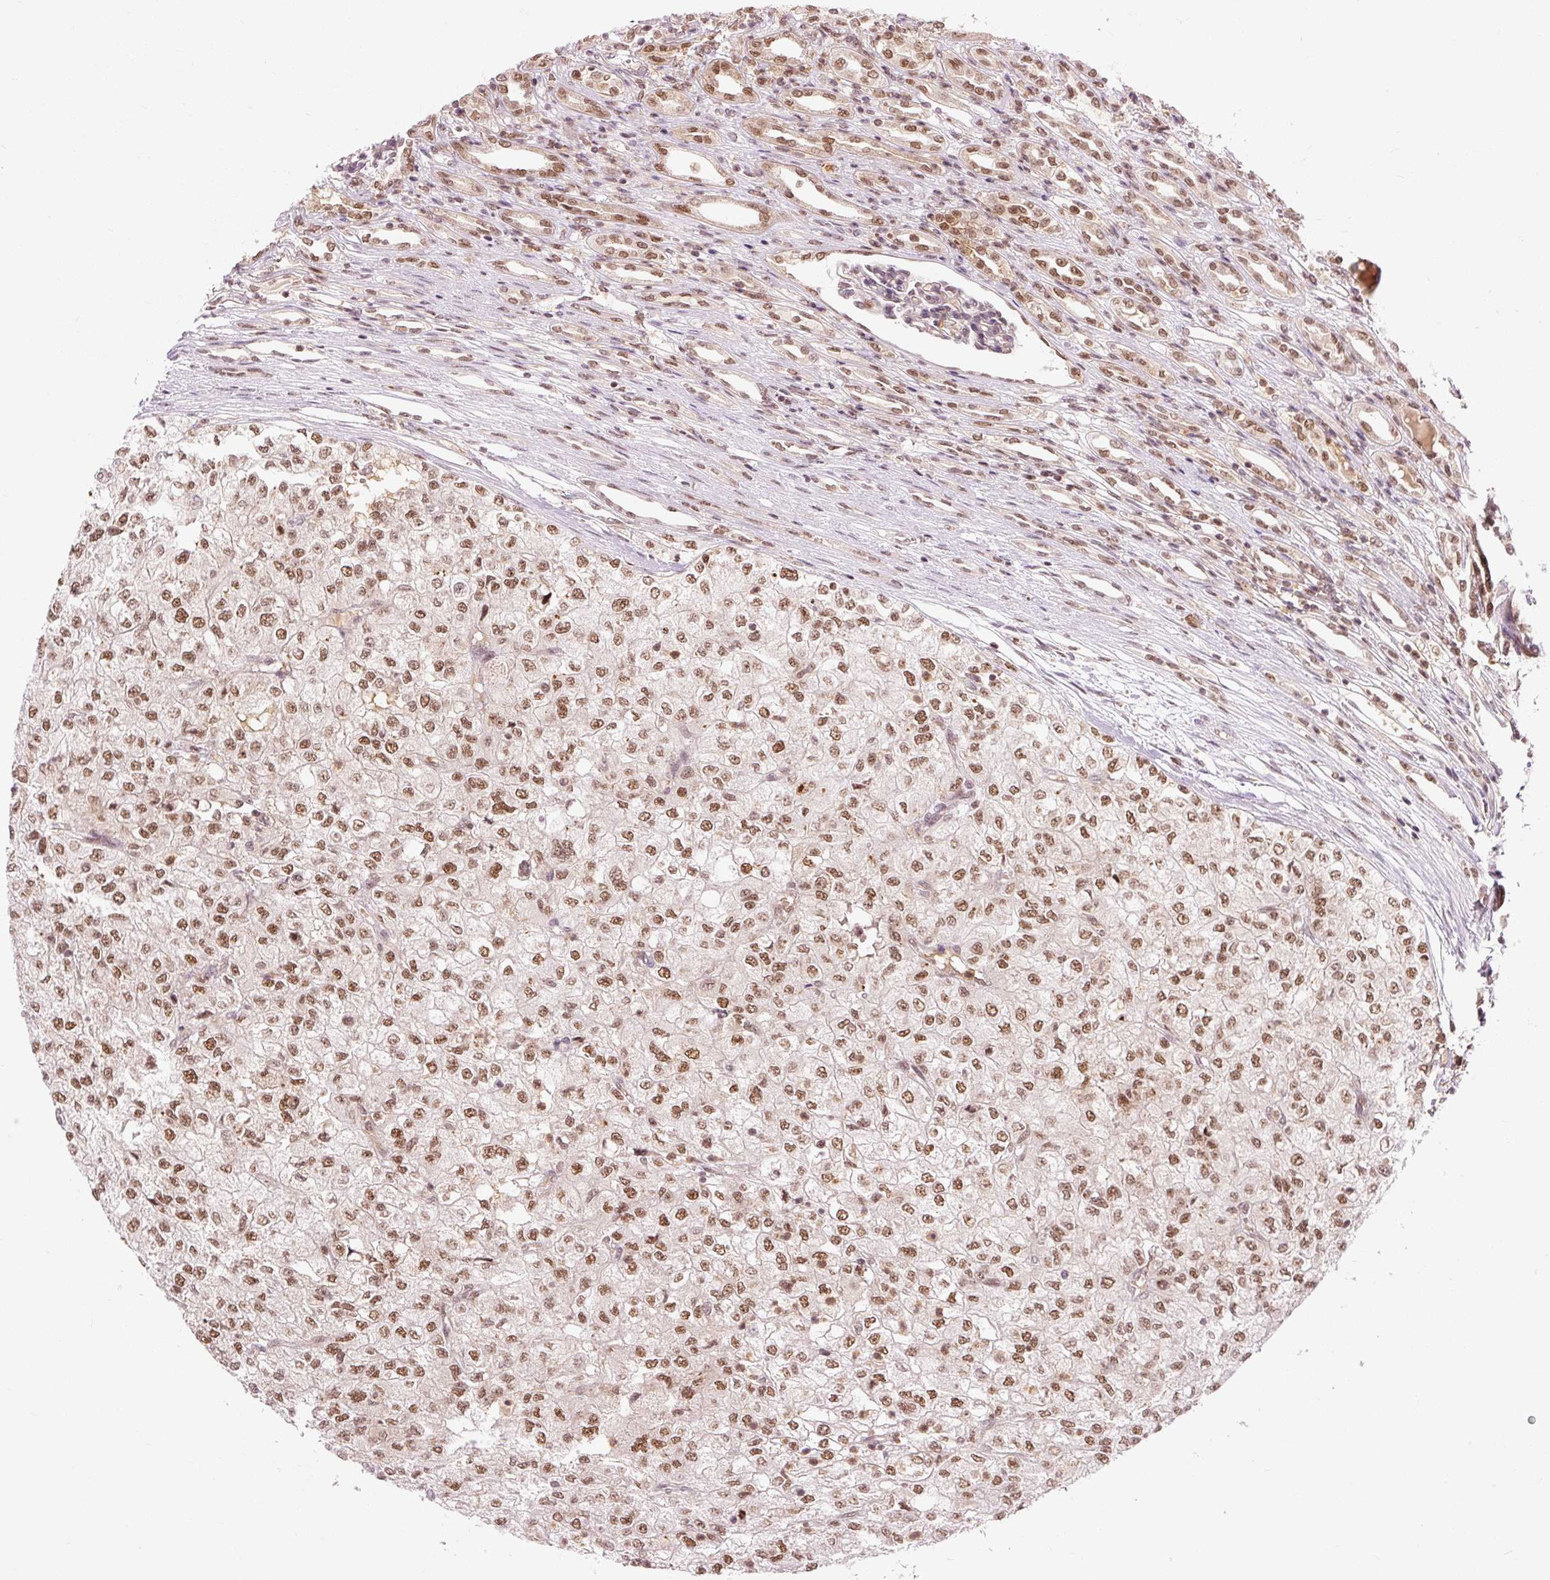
{"staining": {"intensity": "moderate", "quantity": ">75%", "location": "nuclear"}, "tissue": "renal cancer", "cell_type": "Tumor cells", "image_type": "cancer", "snomed": [{"axis": "morphology", "description": "Adenocarcinoma, NOS"}, {"axis": "topography", "description": "Kidney"}], "caption": "Immunohistochemical staining of adenocarcinoma (renal) shows medium levels of moderate nuclear protein staining in approximately >75% of tumor cells.", "gene": "CSTF1", "patient": {"sex": "female", "age": 54}}